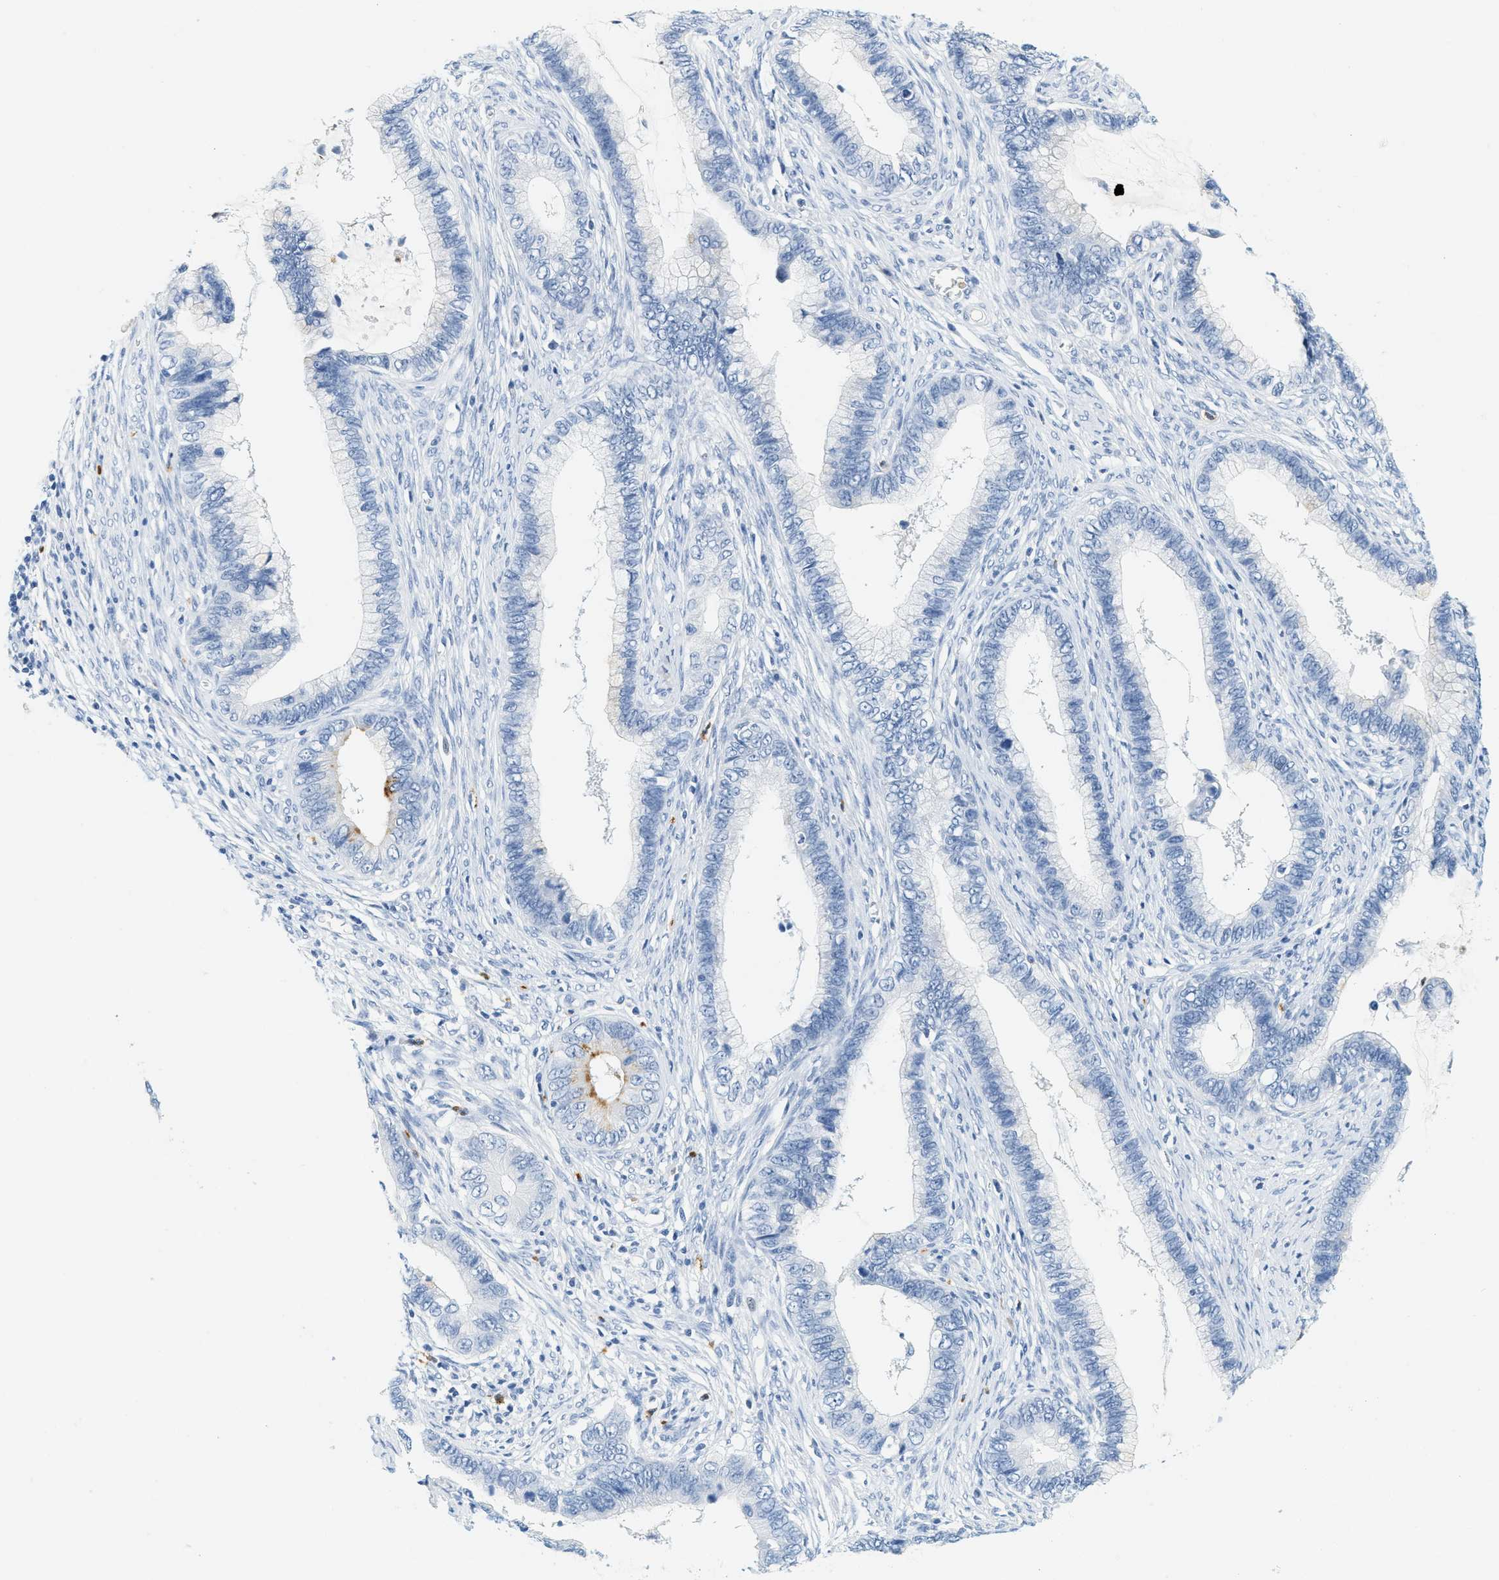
{"staining": {"intensity": "negative", "quantity": "none", "location": "none"}, "tissue": "cervical cancer", "cell_type": "Tumor cells", "image_type": "cancer", "snomed": [{"axis": "morphology", "description": "Adenocarcinoma, NOS"}, {"axis": "topography", "description": "Cervix"}], "caption": "Cervical cancer (adenocarcinoma) was stained to show a protein in brown. There is no significant staining in tumor cells.", "gene": "LCN2", "patient": {"sex": "female", "age": 44}}